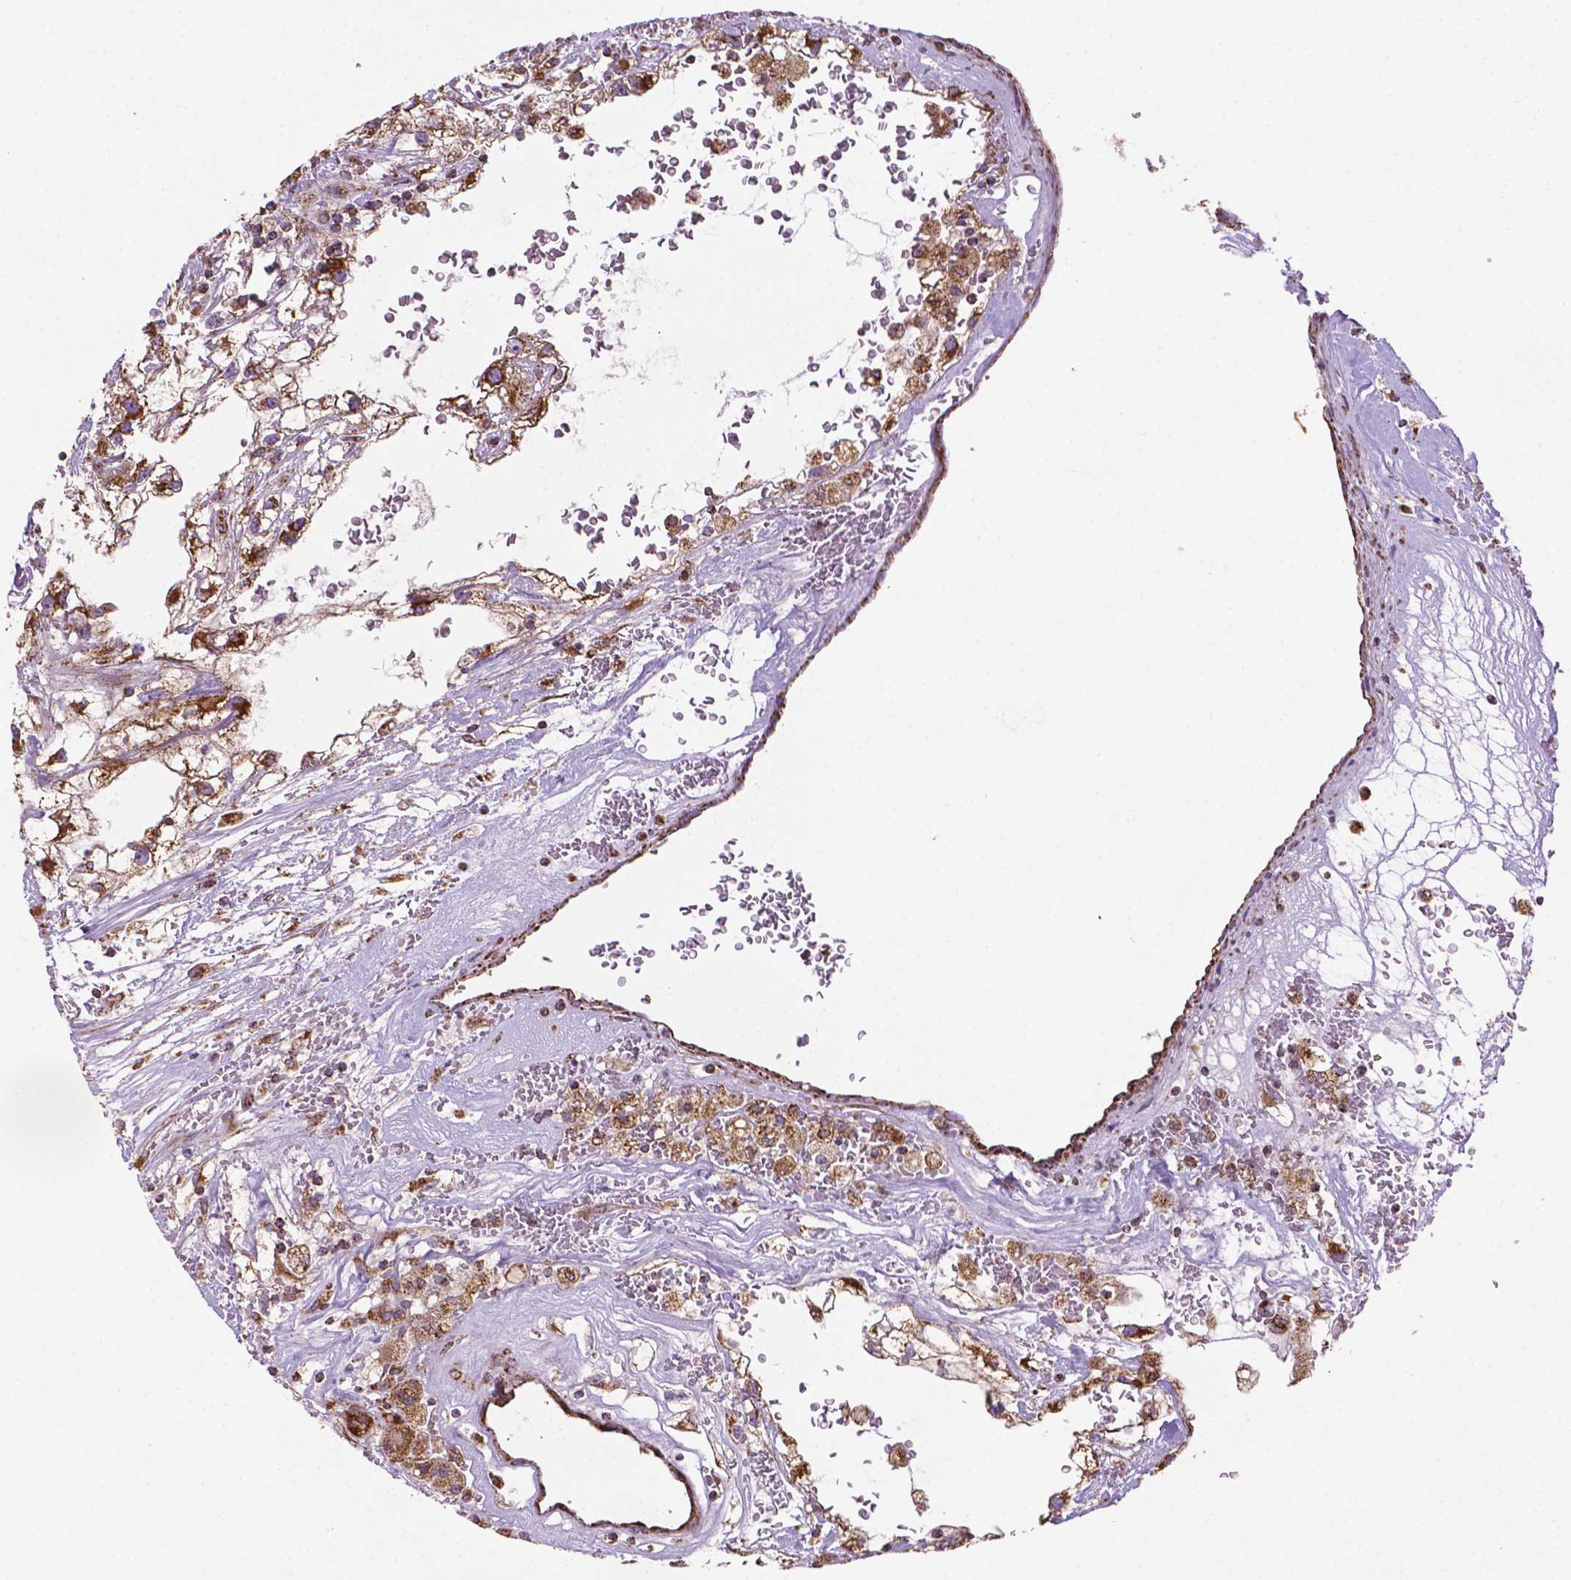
{"staining": {"intensity": "strong", "quantity": ">75%", "location": "cytoplasmic/membranous"}, "tissue": "renal cancer", "cell_type": "Tumor cells", "image_type": "cancer", "snomed": [{"axis": "morphology", "description": "Adenocarcinoma, NOS"}, {"axis": "topography", "description": "Kidney"}], "caption": "IHC image of neoplastic tissue: renal adenocarcinoma stained using immunohistochemistry (IHC) displays high levels of strong protein expression localized specifically in the cytoplasmic/membranous of tumor cells, appearing as a cytoplasmic/membranous brown color.", "gene": "ILVBL", "patient": {"sex": "male", "age": 59}}